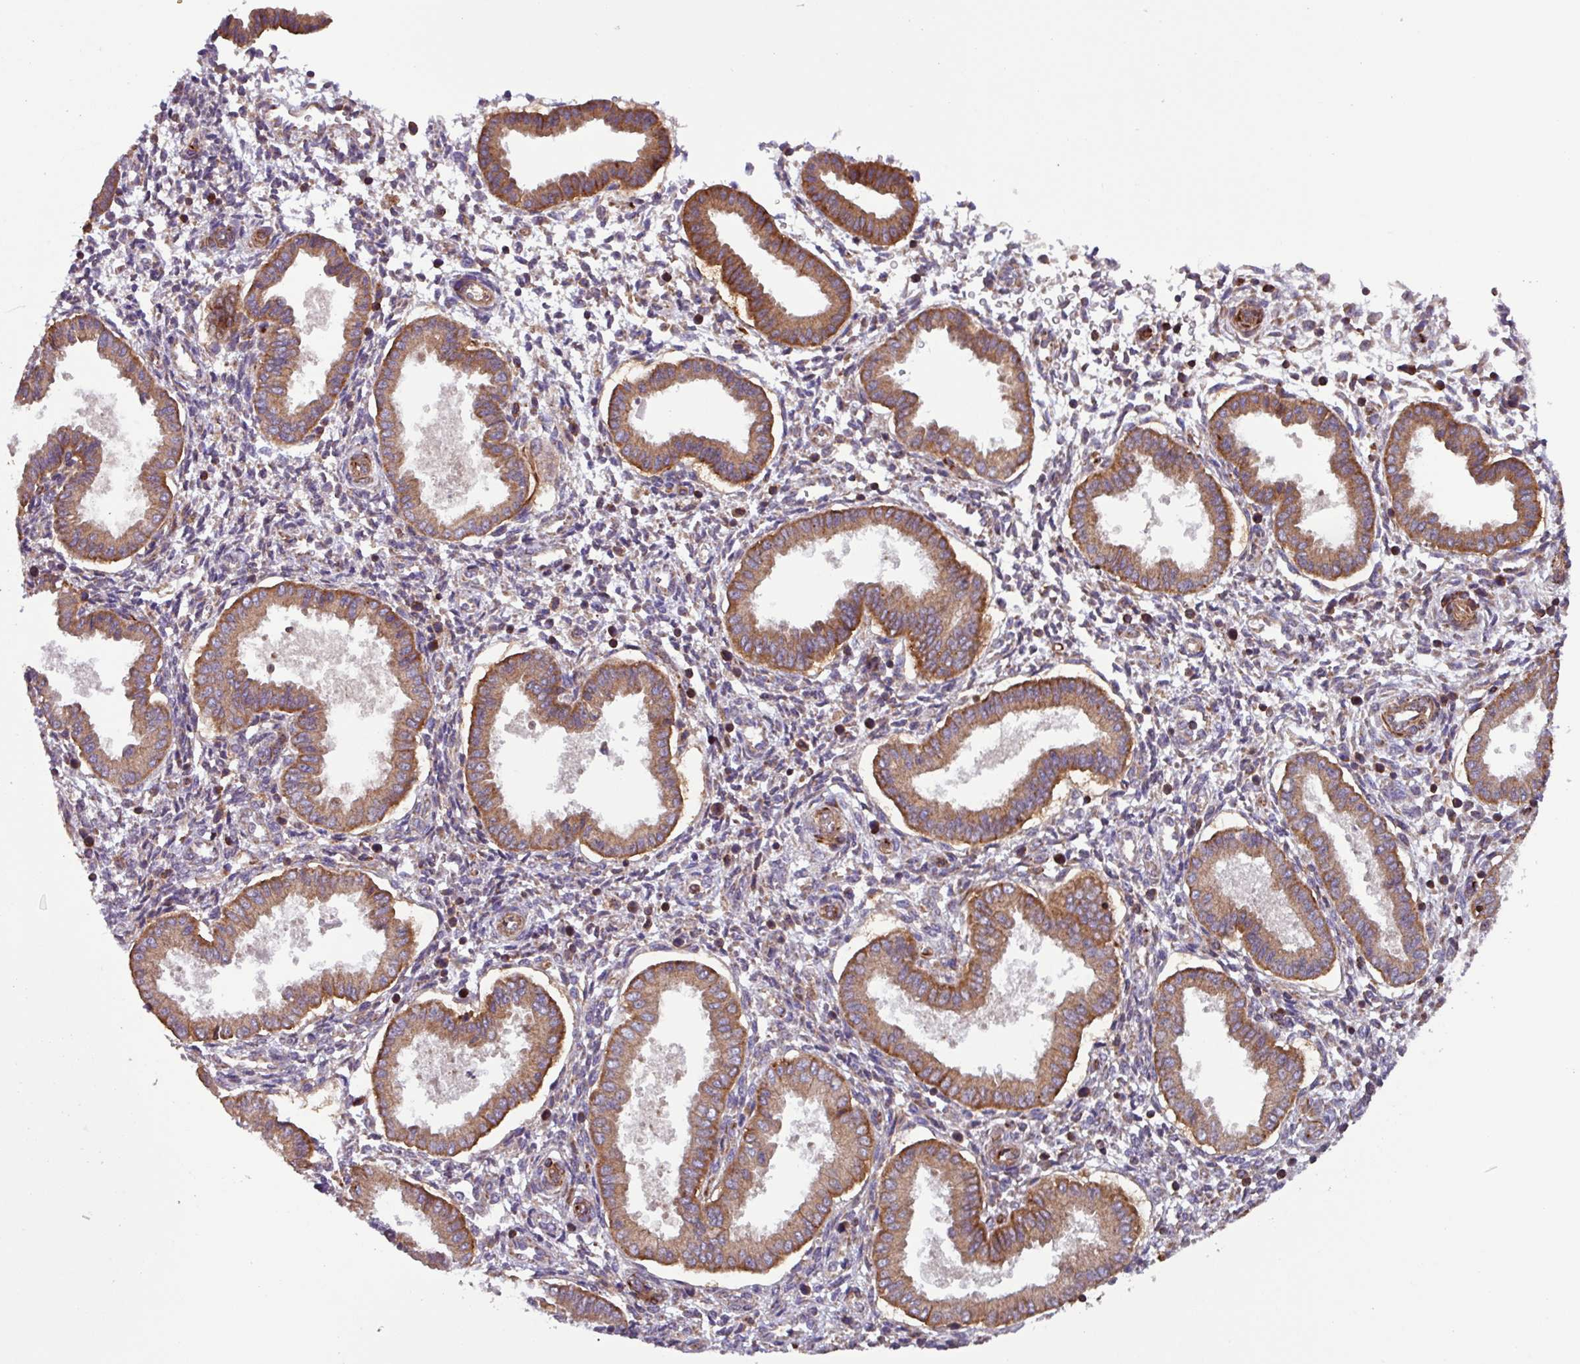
{"staining": {"intensity": "weak", "quantity": "25%-75%", "location": "cytoplasmic/membranous"}, "tissue": "endometrium", "cell_type": "Cells in endometrial stroma", "image_type": "normal", "snomed": [{"axis": "morphology", "description": "Normal tissue, NOS"}, {"axis": "topography", "description": "Endometrium"}], "caption": "Human endometrium stained for a protein (brown) exhibits weak cytoplasmic/membranous positive staining in about 25%-75% of cells in endometrial stroma.", "gene": "PLEKHD1", "patient": {"sex": "female", "age": 24}}